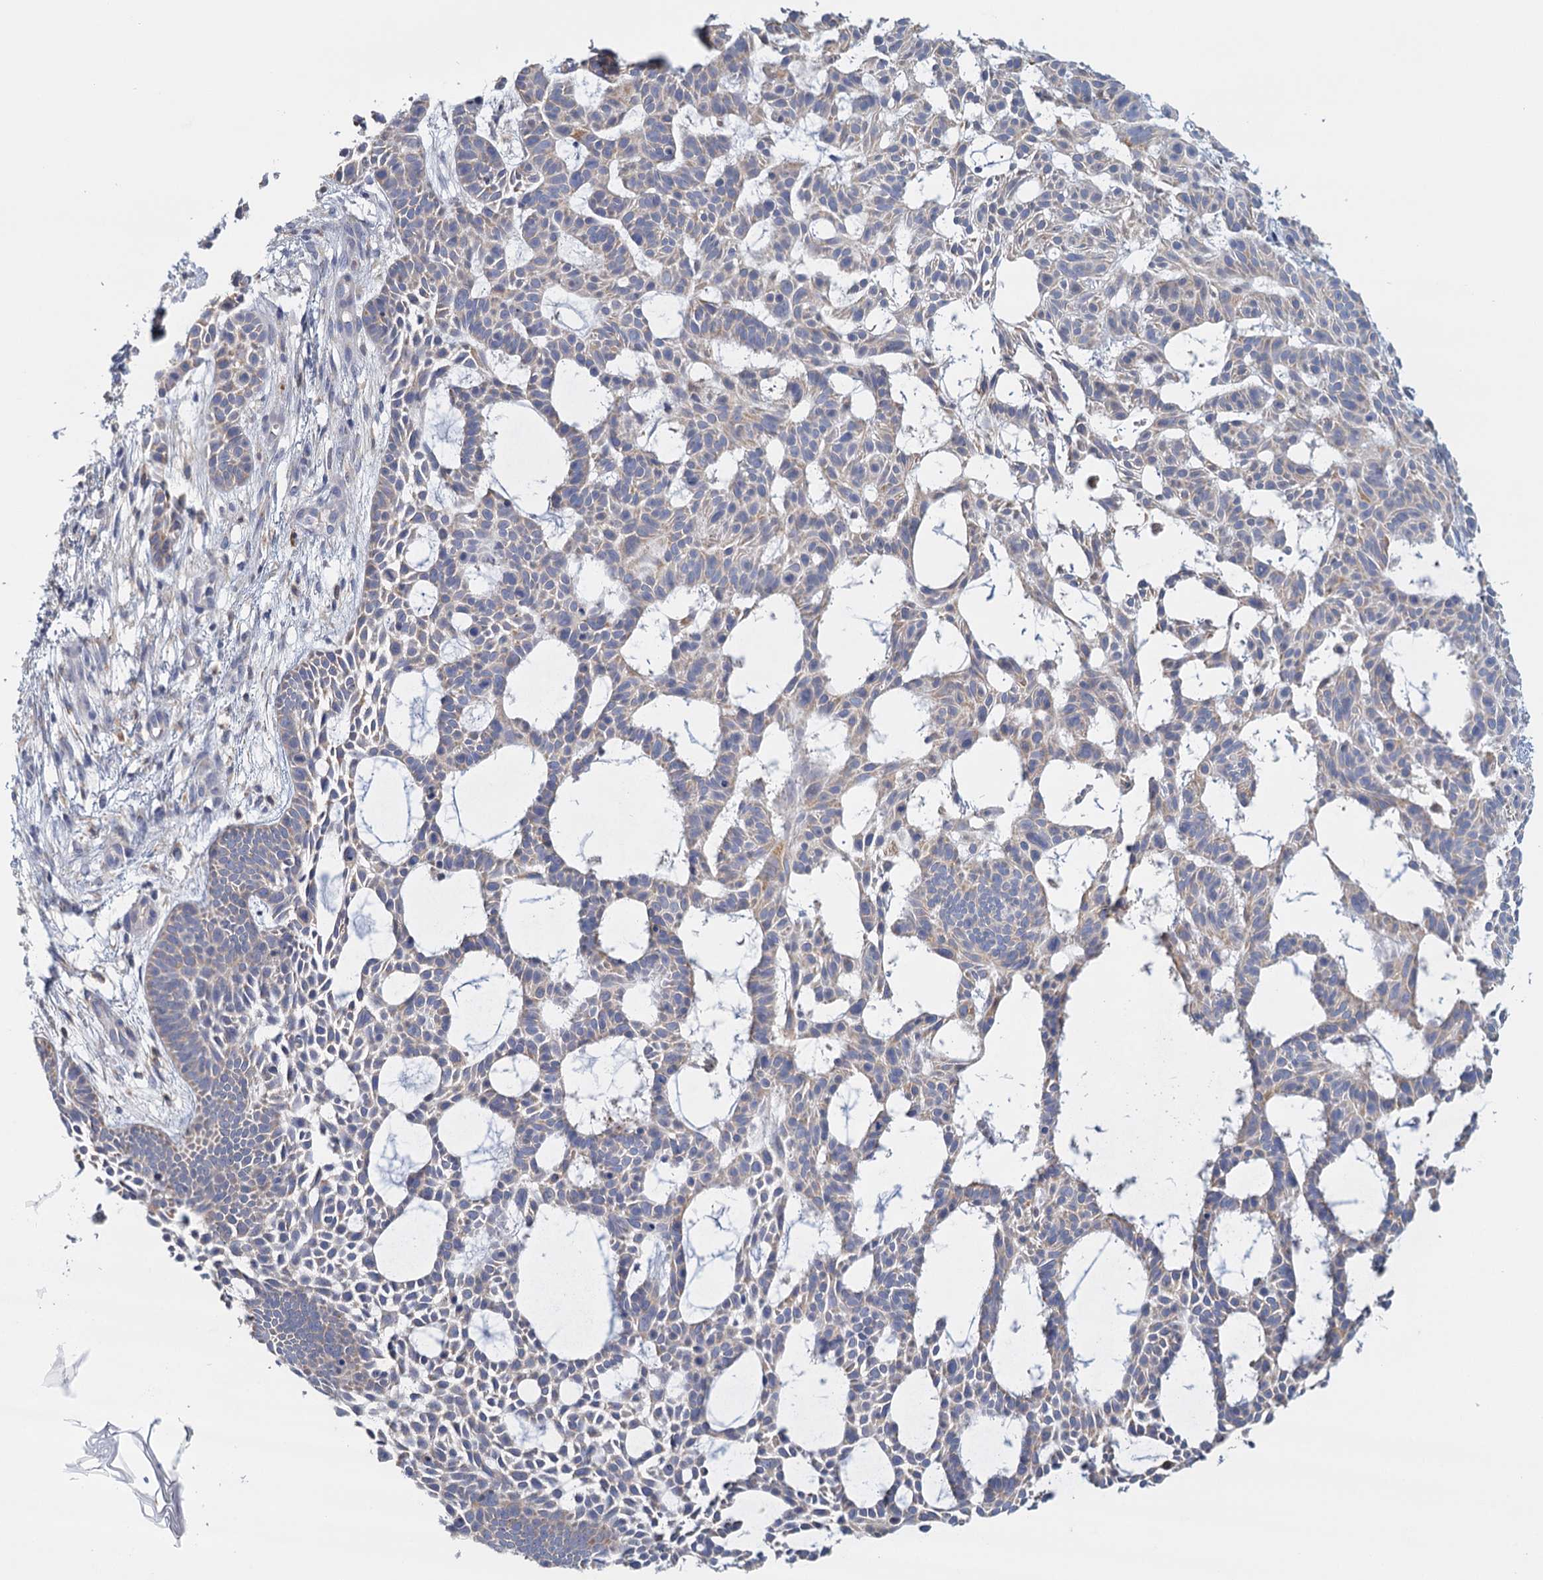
{"staining": {"intensity": "weak", "quantity": "<25%", "location": "cytoplasmic/membranous"}, "tissue": "skin cancer", "cell_type": "Tumor cells", "image_type": "cancer", "snomed": [{"axis": "morphology", "description": "Basal cell carcinoma"}, {"axis": "topography", "description": "Skin"}], "caption": "High magnification brightfield microscopy of skin cancer stained with DAB (brown) and counterstained with hematoxylin (blue): tumor cells show no significant positivity. (Immunohistochemistry (ihc), brightfield microscopy, high magnification).", "gene": "ANKRD16", "patient": {"sex": "male", "age": 89}}